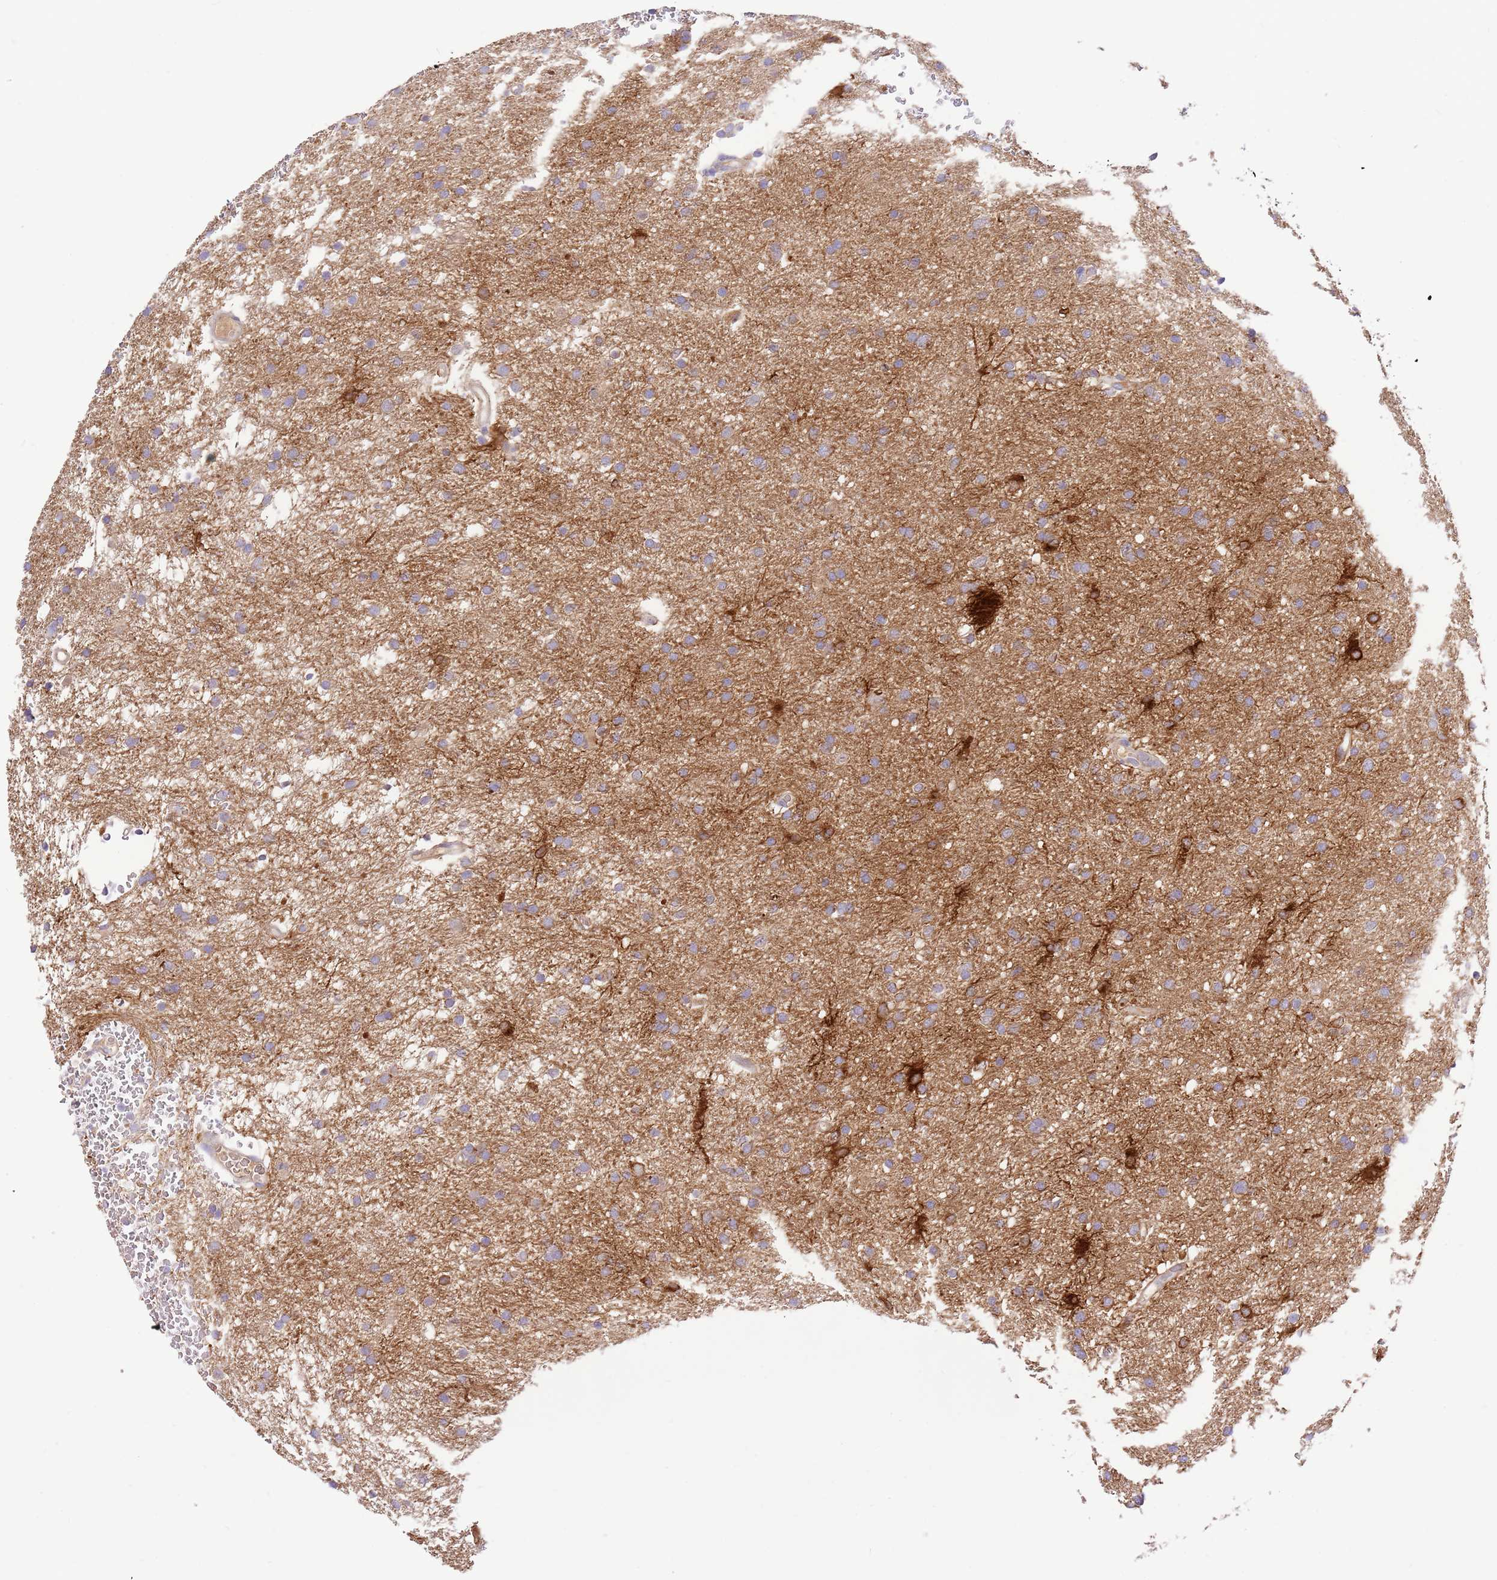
{"staining": {"intensity": "moderate", "quantity": "25%-75%", "location": "cytoplasmic/membranous"}, "tissue": "glioma", "cell_type": "Tumor cells", "image_type": "cancer", "snomed": [{"axis": "morphology", "description": "Glioma, malignant, High grade"}, {"axis": "topography", "description": "Cerebral cortex"}], "caption": "IHC histopathology image of neoplastic tissue: high-grade glioma (malignant) stained using immunohistochemistry demonstrates medium levels of moderate protein expression localized specifically in the cytoplasmic/membranous of tumor cells, appearing as a cytoplasmic/membranous brown color.", "gene": "RFK", "patient": {"sex": "female", "age": 36}}